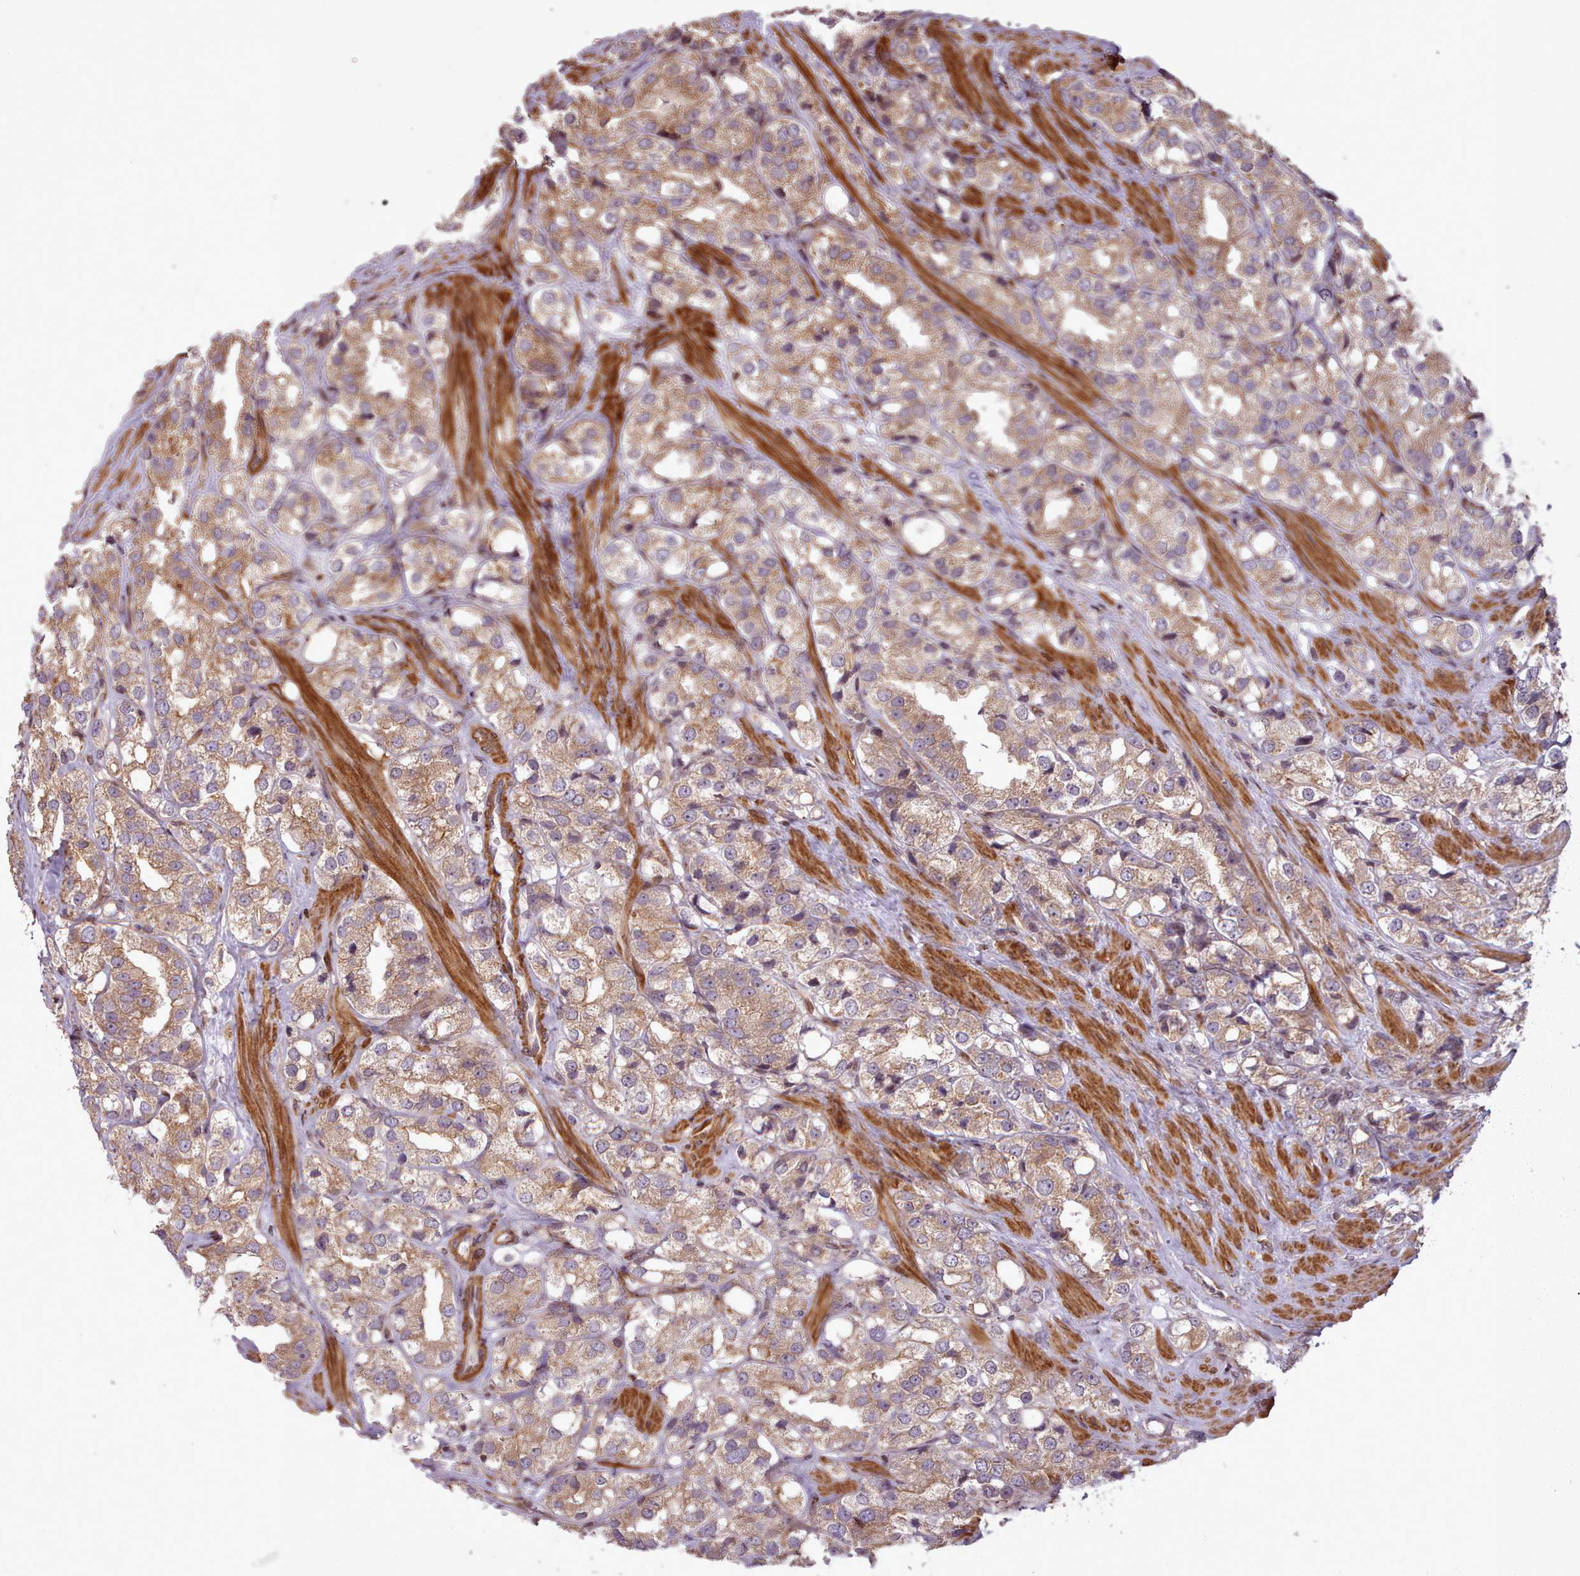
{"staining": {"intensity": "moderate", "quantity": ">75%", "location": "cytoplasmic/membranous"}, "tissue": "prostate cancer", "cell_type": "Tumor cells", "image_type": "cancer", "snomed": [{"axis": "morphology", "description": "Adenocarcinoma, NOS"}, {"axis": "topography", "description": "Prostate"}], "caption": "Immunohistochemistry (IHC) (DAB) staining of human prostate adenocarcinoma demonstrates moderate cytoplasmic/membranous protein positivity in about >75% of tumor cells.", "gene": "NLRP7", "patient": {"sex": "male", "age": 79}}